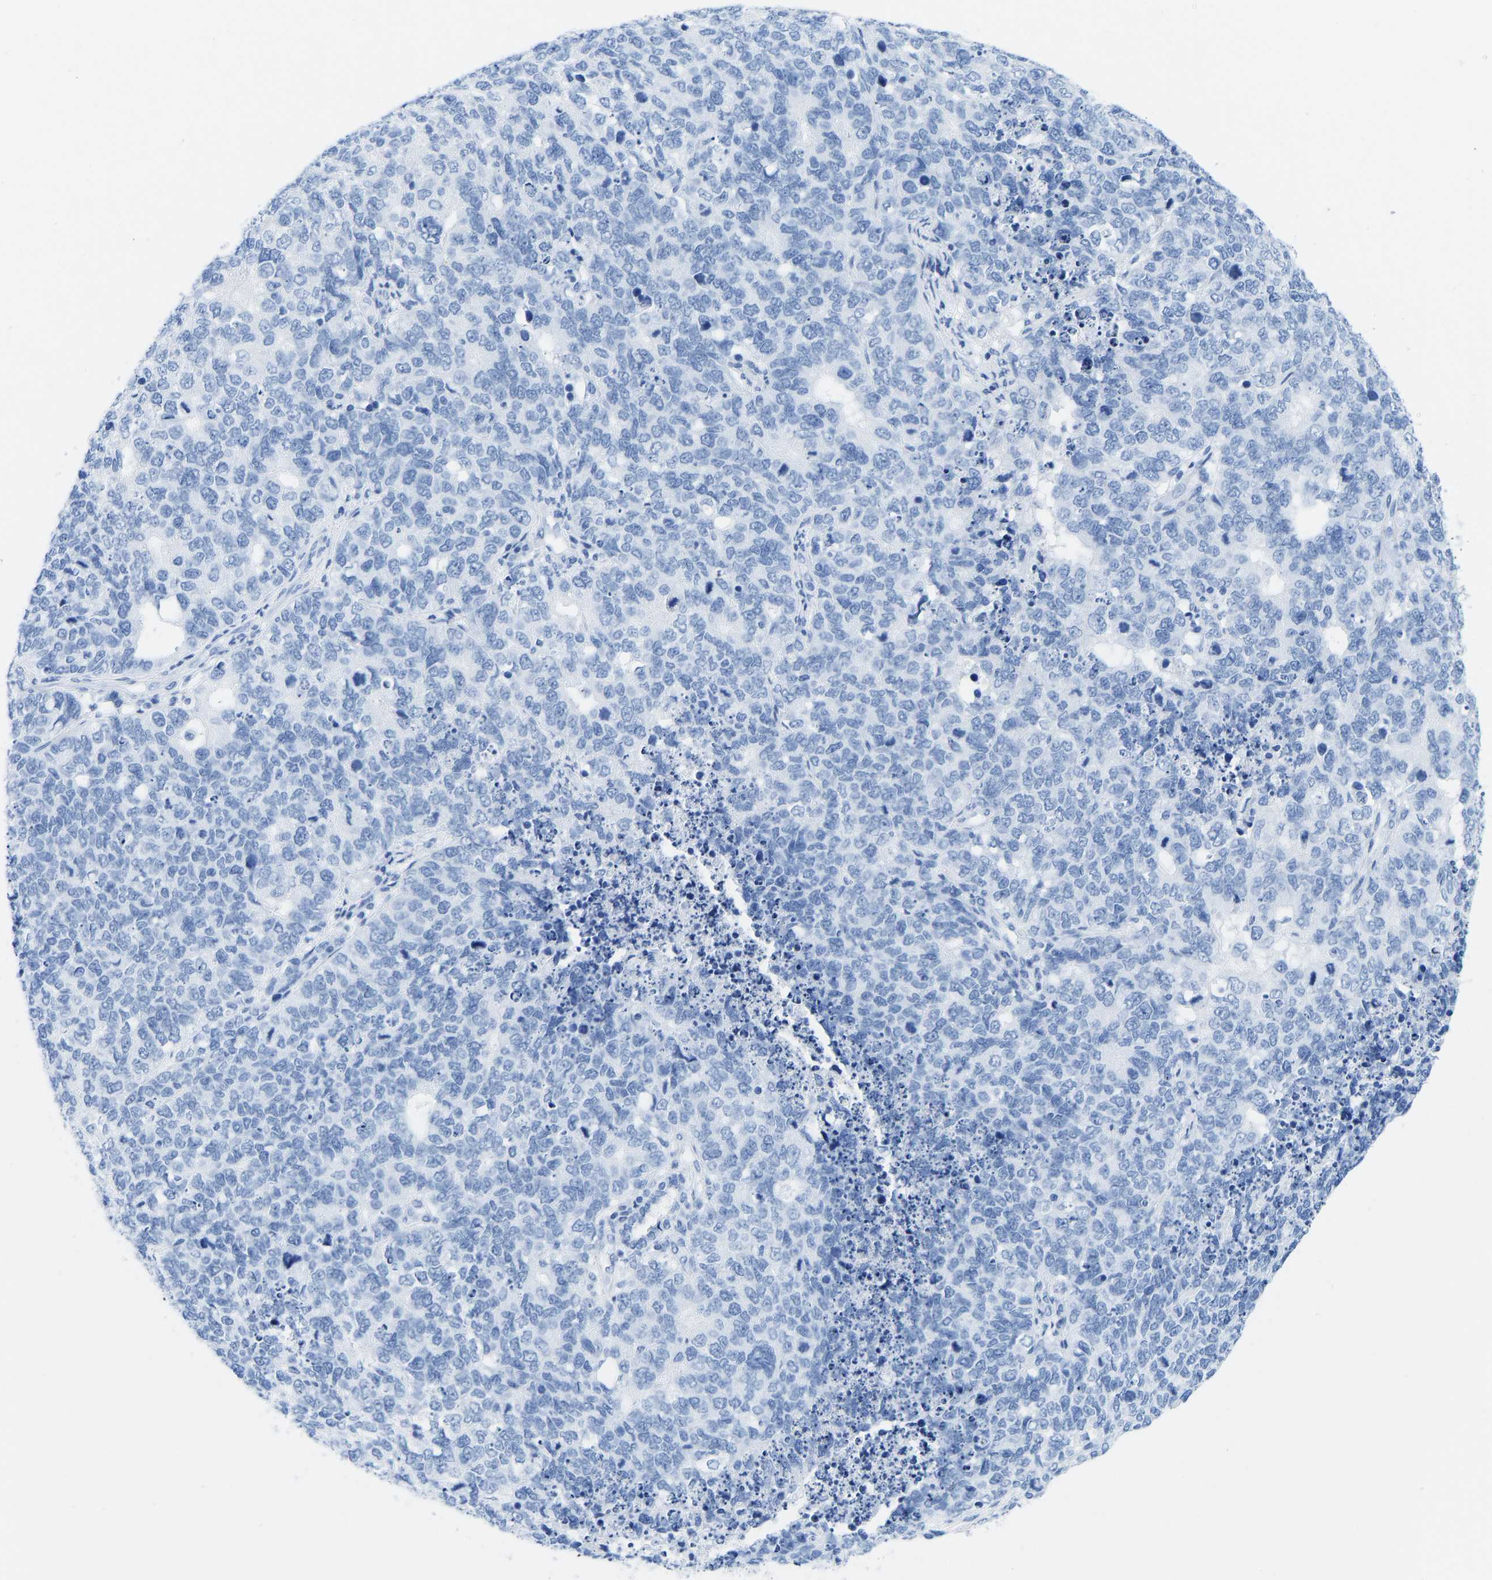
{"staining": {"intensity": "negative", "quantity": "none", "location": "none"}, "tissue": "cervical cancer", "cell_type": "Tumor cells", "image_type": "cancer", "snomed": [{"axis": "morphology", "description": "Squamous cell carcinoma, NOS"}, {"axis": "topography", "description": "Cervix"}], "caption": "Immunohistochemistry (IHC) image of squamous cell carcinoma (cervical) stained for a protein (brown), which displays no staining in tumor cells. (IHC, brightfield microscopy, high magnification).", "gene": "ELMO2", "patient": {"sex": "female", "age": 63}}